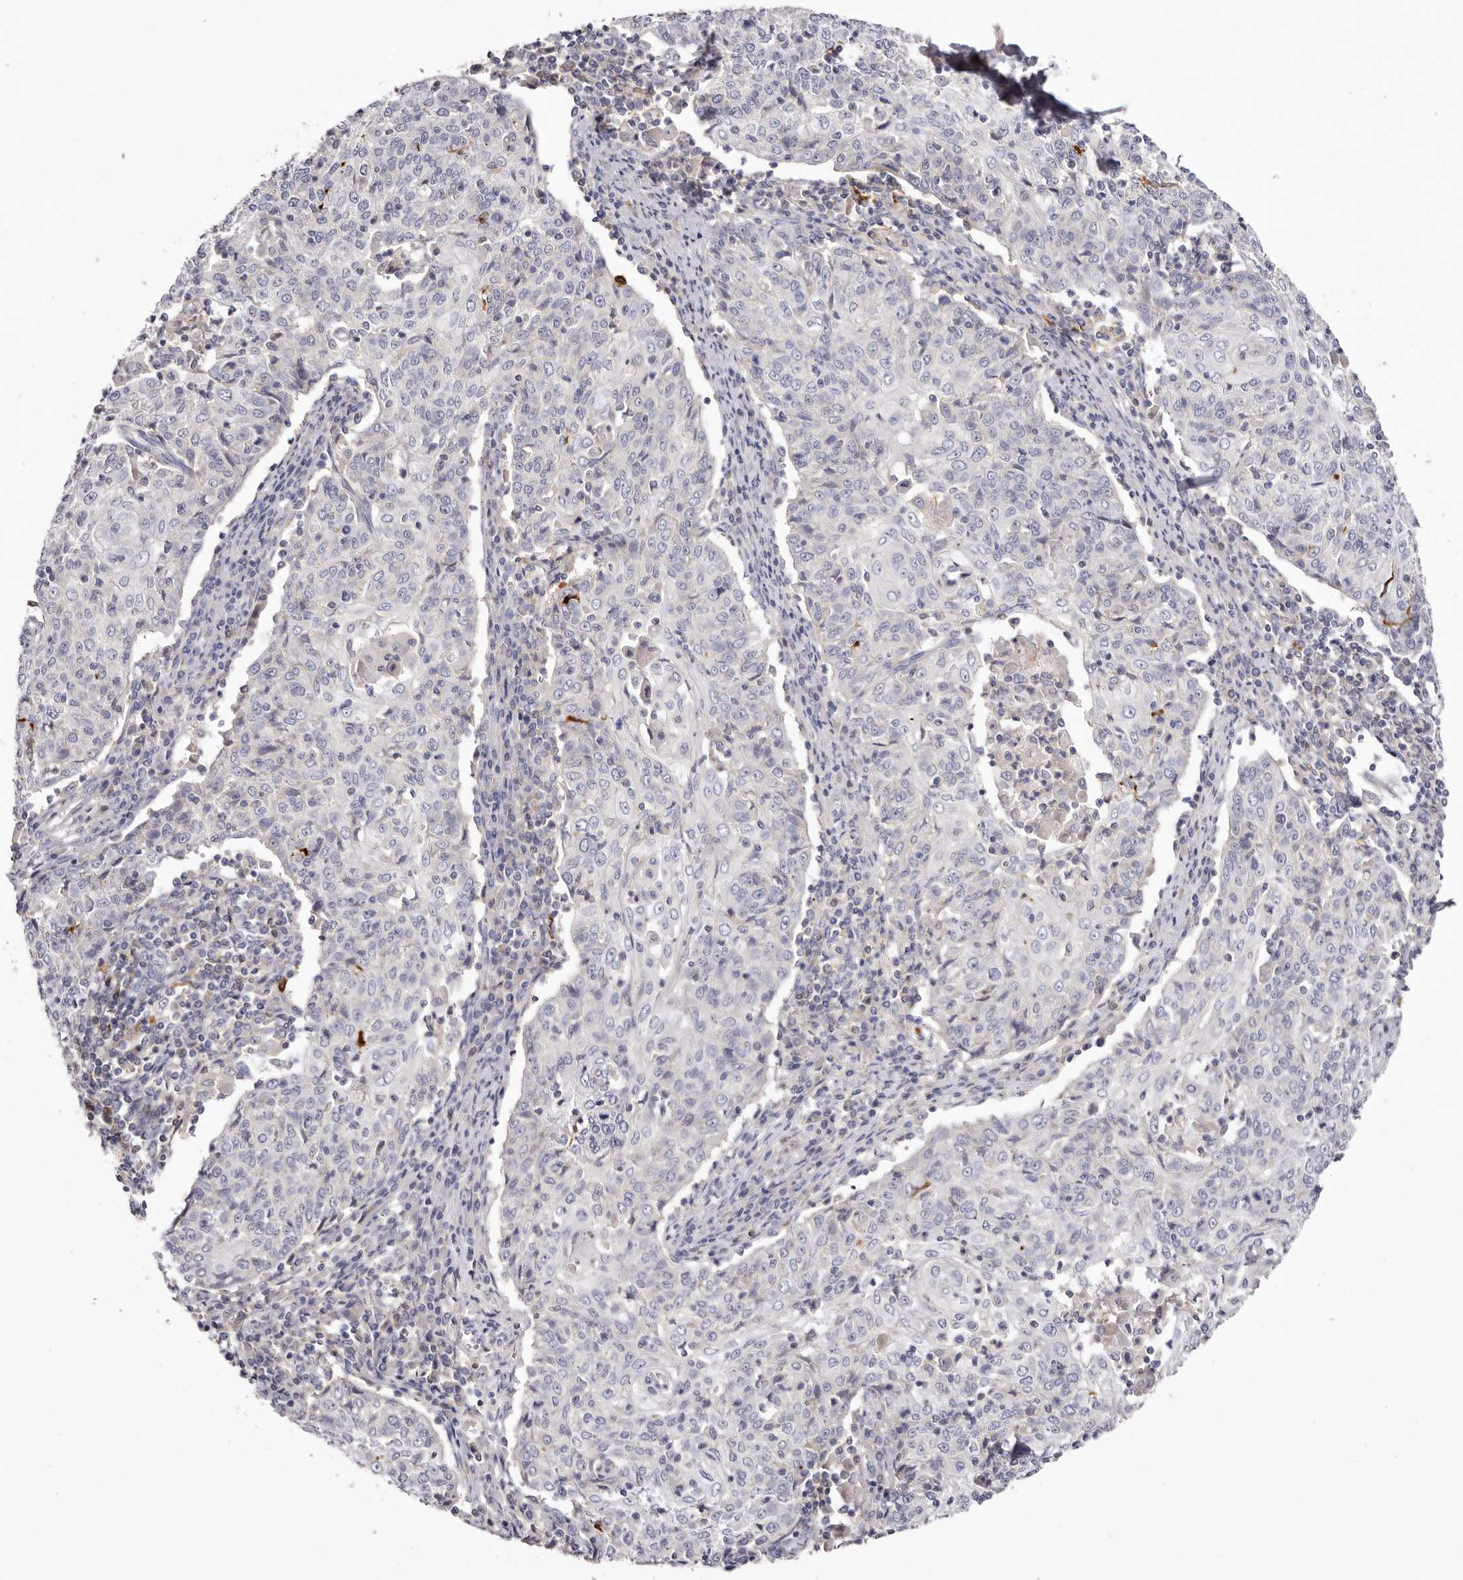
{"staining": {"intensity": "negative", "quantity": "none", "location": "none"}, "tissue": "cervical cancer", "cell_type": "Tumor cells", "image_type": "cancer", "snomed": [{"axis": "morphology", "description": "Squamous cell carcinoma, NOS"}, {"axis": "topography", "description": "Cervix"}], "caption": "This histopathology image is of cervical squamous cell carcinoma stained with immunohistochemistry to label a protein in brown with the nuclei are counter-stained blue. There is no staining in tumor cells.", "gene": "S1PR5", "patient": {"sex": "female", "age": 48}}